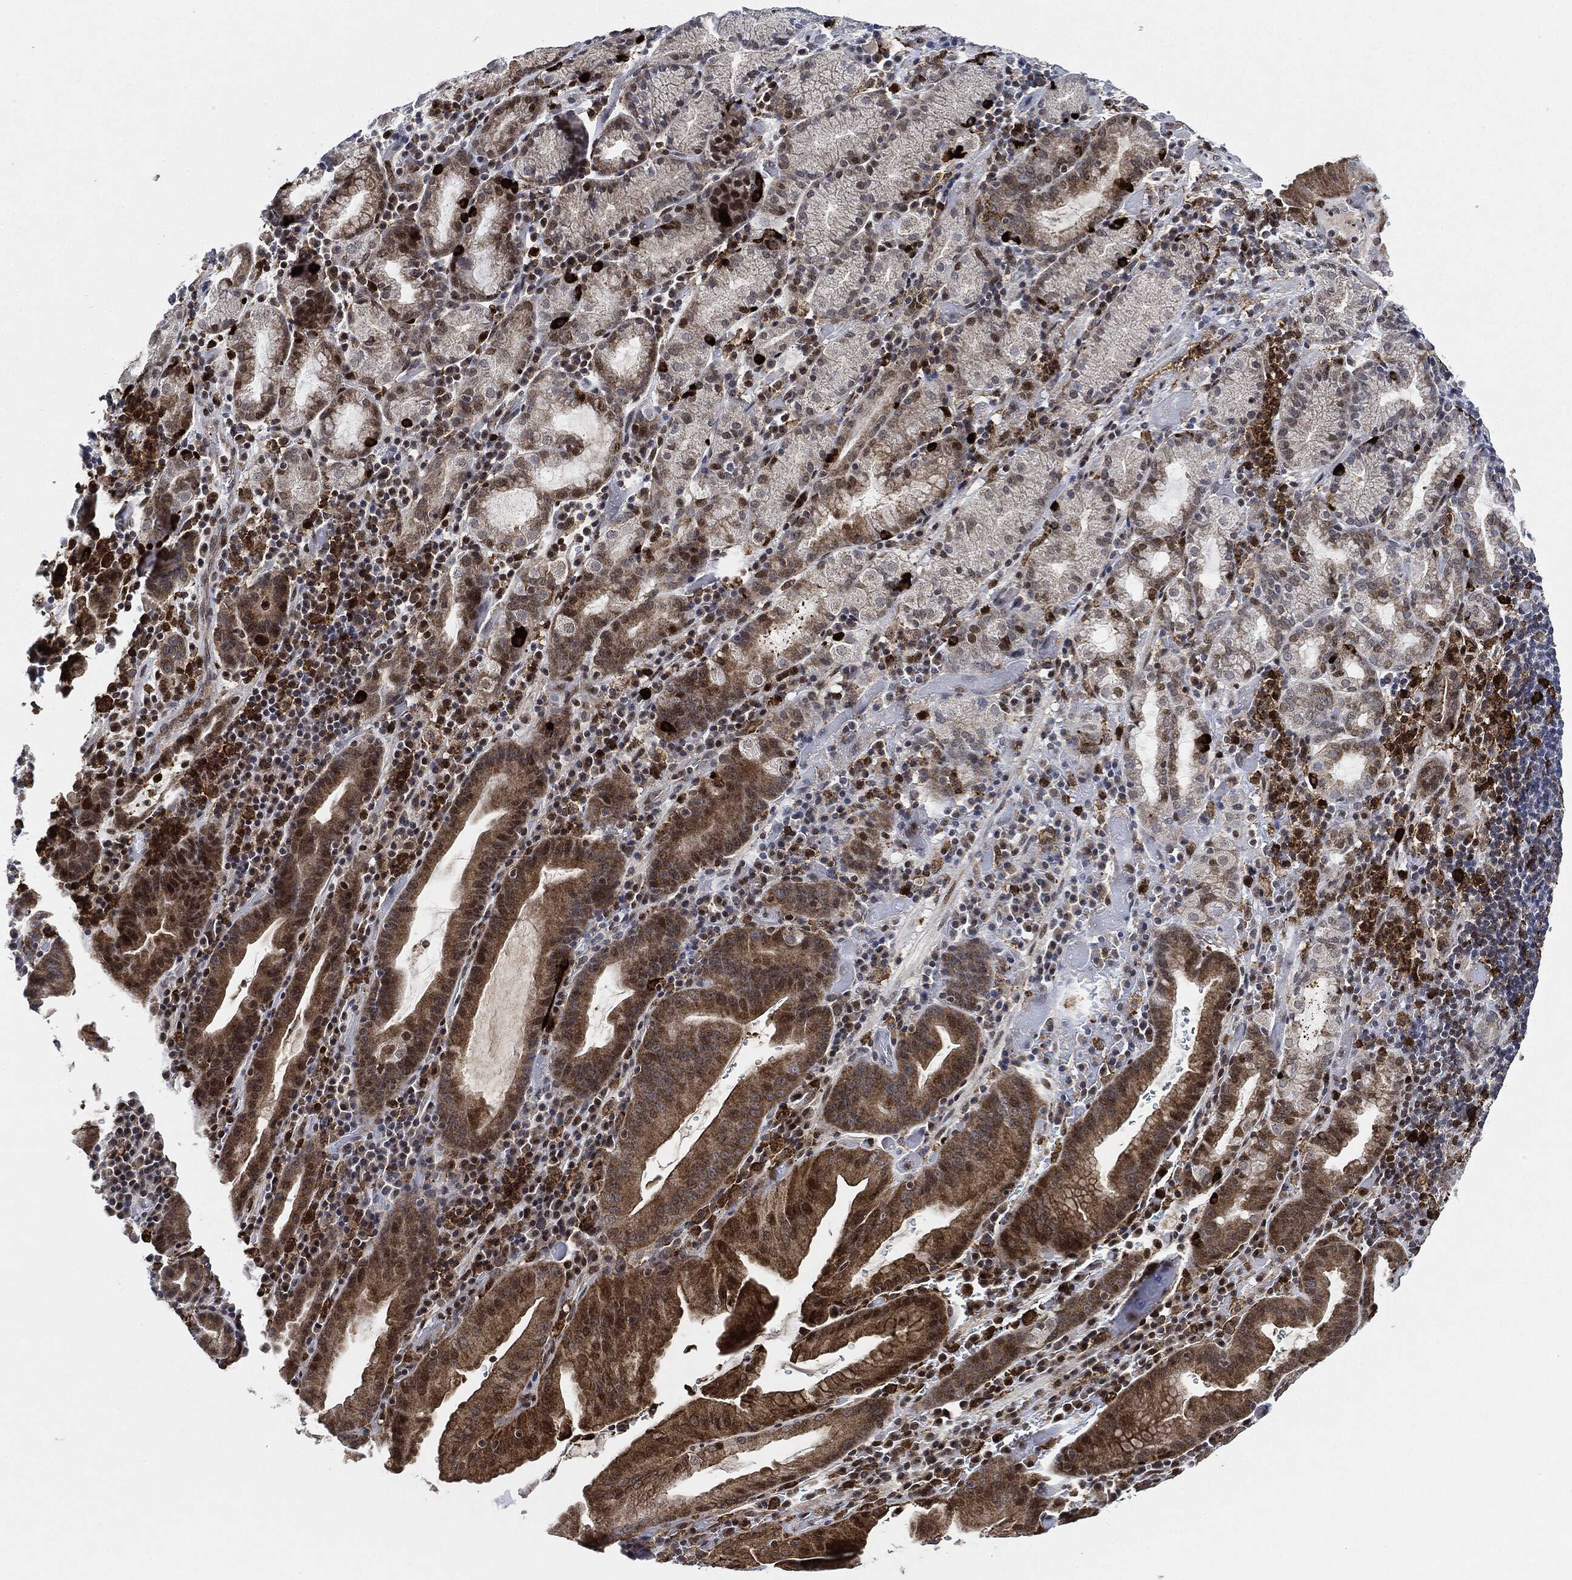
{"staining": {"intensity": "moderate", "quantity": ">75%", "location": "cytoplasmic/membranous"}, "tissue": "stomach cancer", "cell_type": "Tumor cells", "image_type": "cancer", "snomed": [{"axis": "morphology", "description": "Adenocarcinoma, NOS"}, {"axis": "topography", "description": "Stomach"}], "caption": "Moderate cytoplasmic/membranous expression is present in approximately >75% of tumor cells in adenocarcinoma (stomach).", "gene": "NANOS3", "patient": {"sex": "male", "age": 79}}